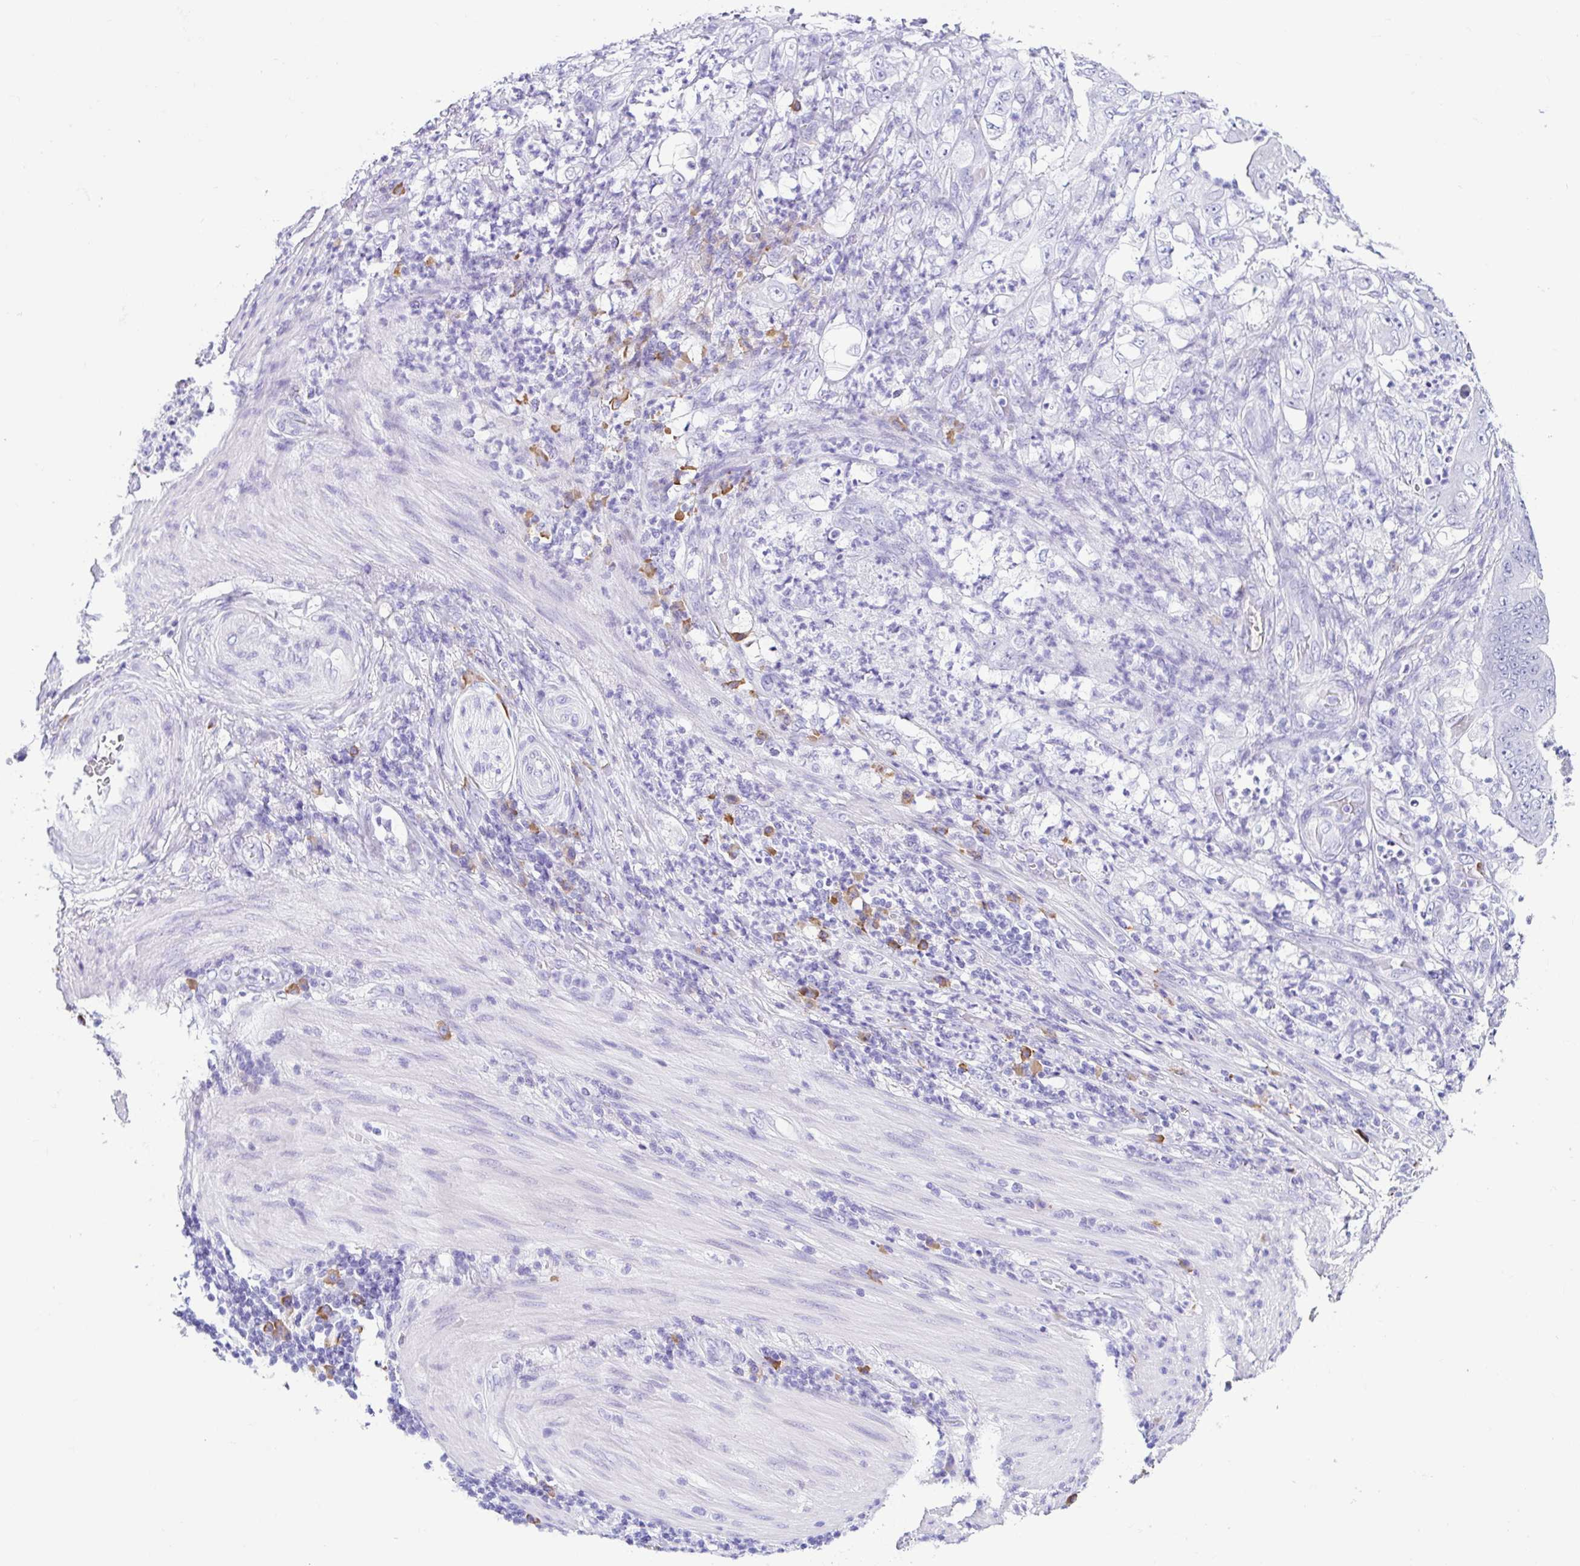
{"staining": {"intensity": "negative", "quantity": "none", "location": "none"}, "tissue": "stomach cancer", "cell_type": "Tumor cells", "image_type": "cancer", "snomed": [{"axis": "morphology", "description": "Adenocarcinoma, NOS"}, {"axis": "topography", "description": "Stomach"}], "caption": "This photomicrograph is of stomach cancer (adenocarcinoma) stained with immunohistochemistry (IHC) to label a protein in brown with the nuclei are counter-stained blue. There is no expression in tumor cells.", "gene": "PIGF", "patient": {"sex": "female", "age": 73}}